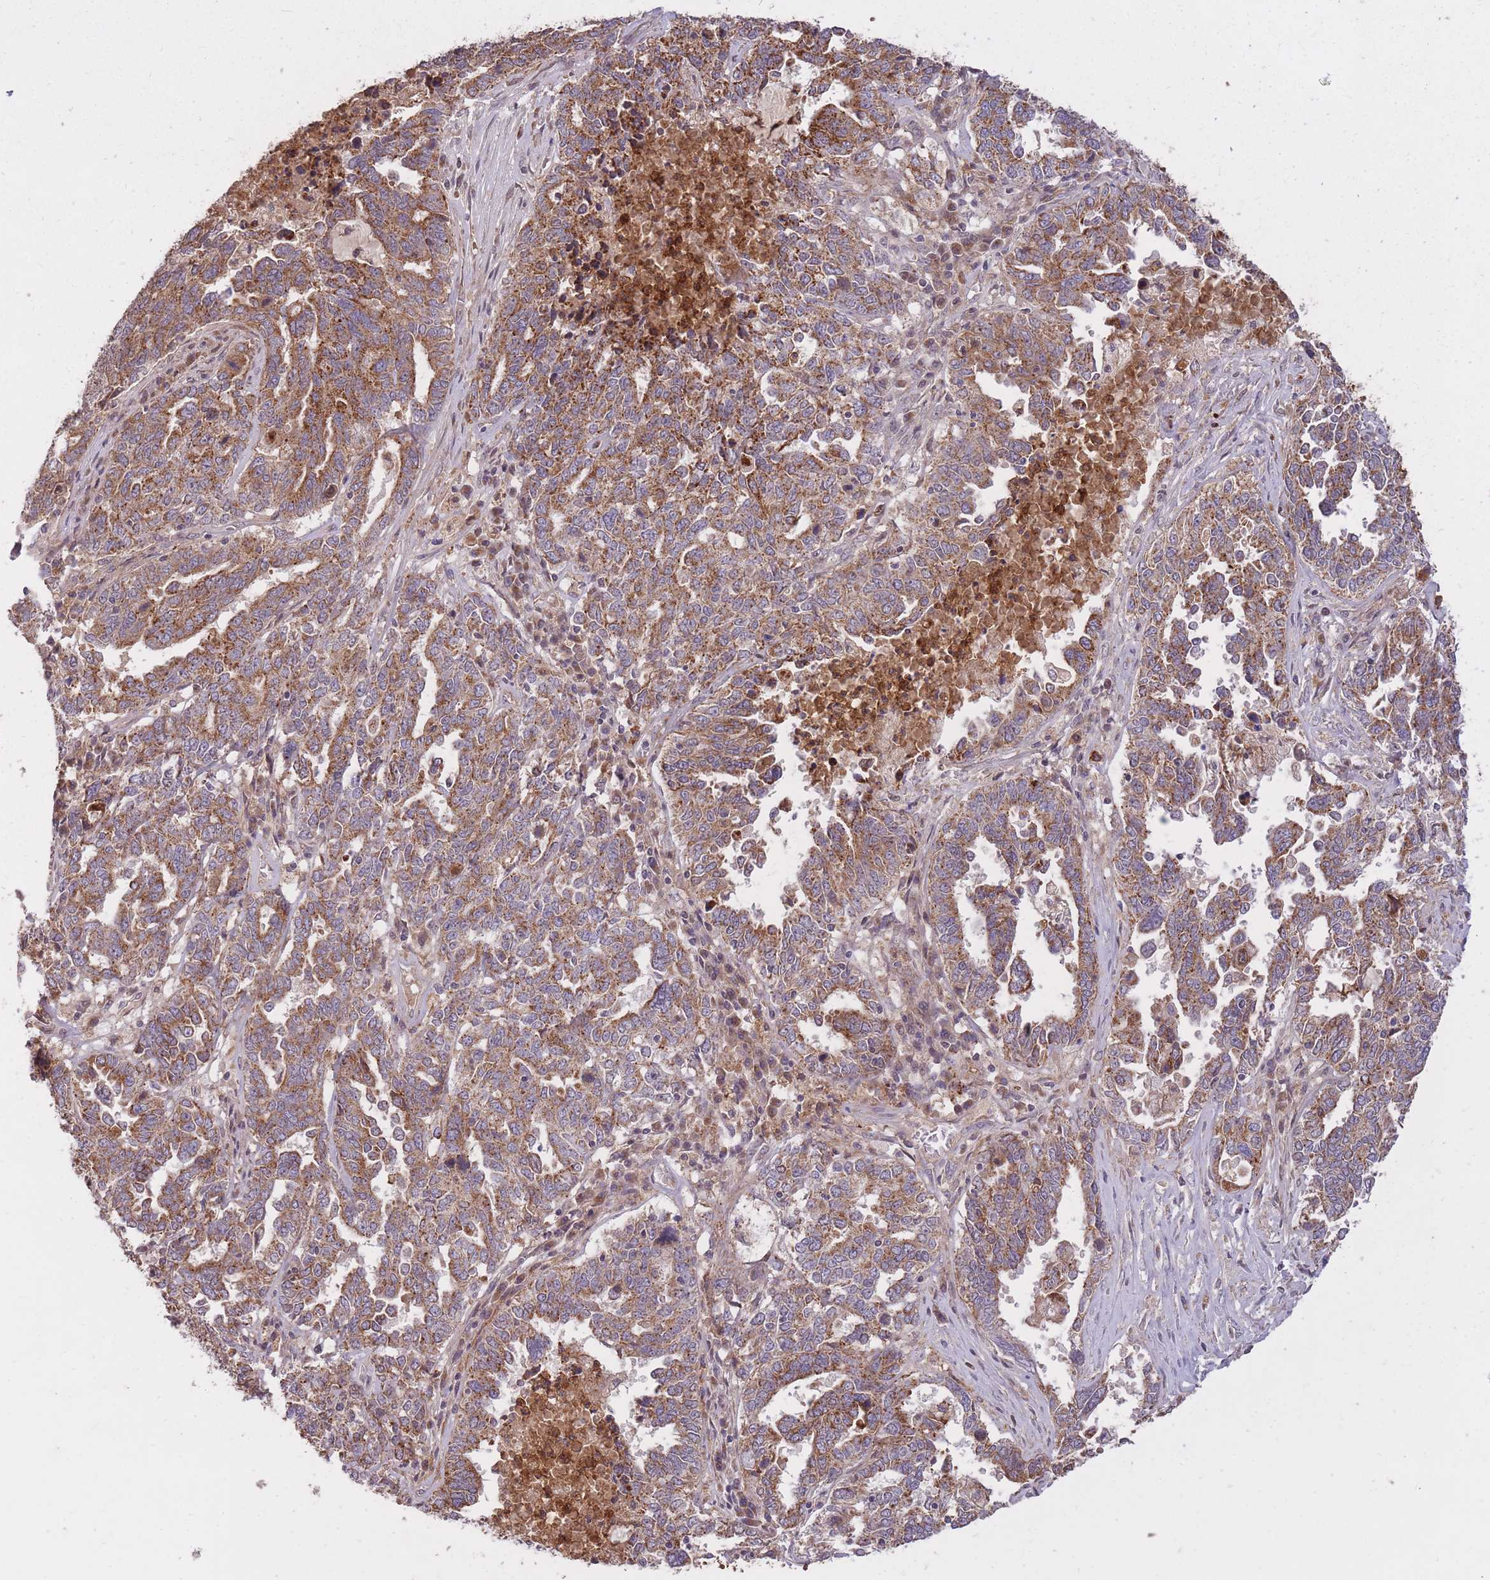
{"staining": {"intensity": "moderate", "quantity": ">75%", "location": "cytoplasmic/membranous"}, "tissue": "ovarian cancer", "cell_type": "Tumor cells", "image_type": "cancer", "snomed": [{"axis": "morphology", "description": "Carcinoma, endometroid"}, {"axis": "topography", "description": "Ovary"}], "caption": "DAB (3,3'-diaminobenzidine) immunohistochemical staining of human ovarian endometroid carcinoma demonstrates moderate cytoplasmic/membranous protein expression in about >75% of tumor cells.", "gene": "IGF2BP2", "patient": {"sex": "female", "age": 62}}